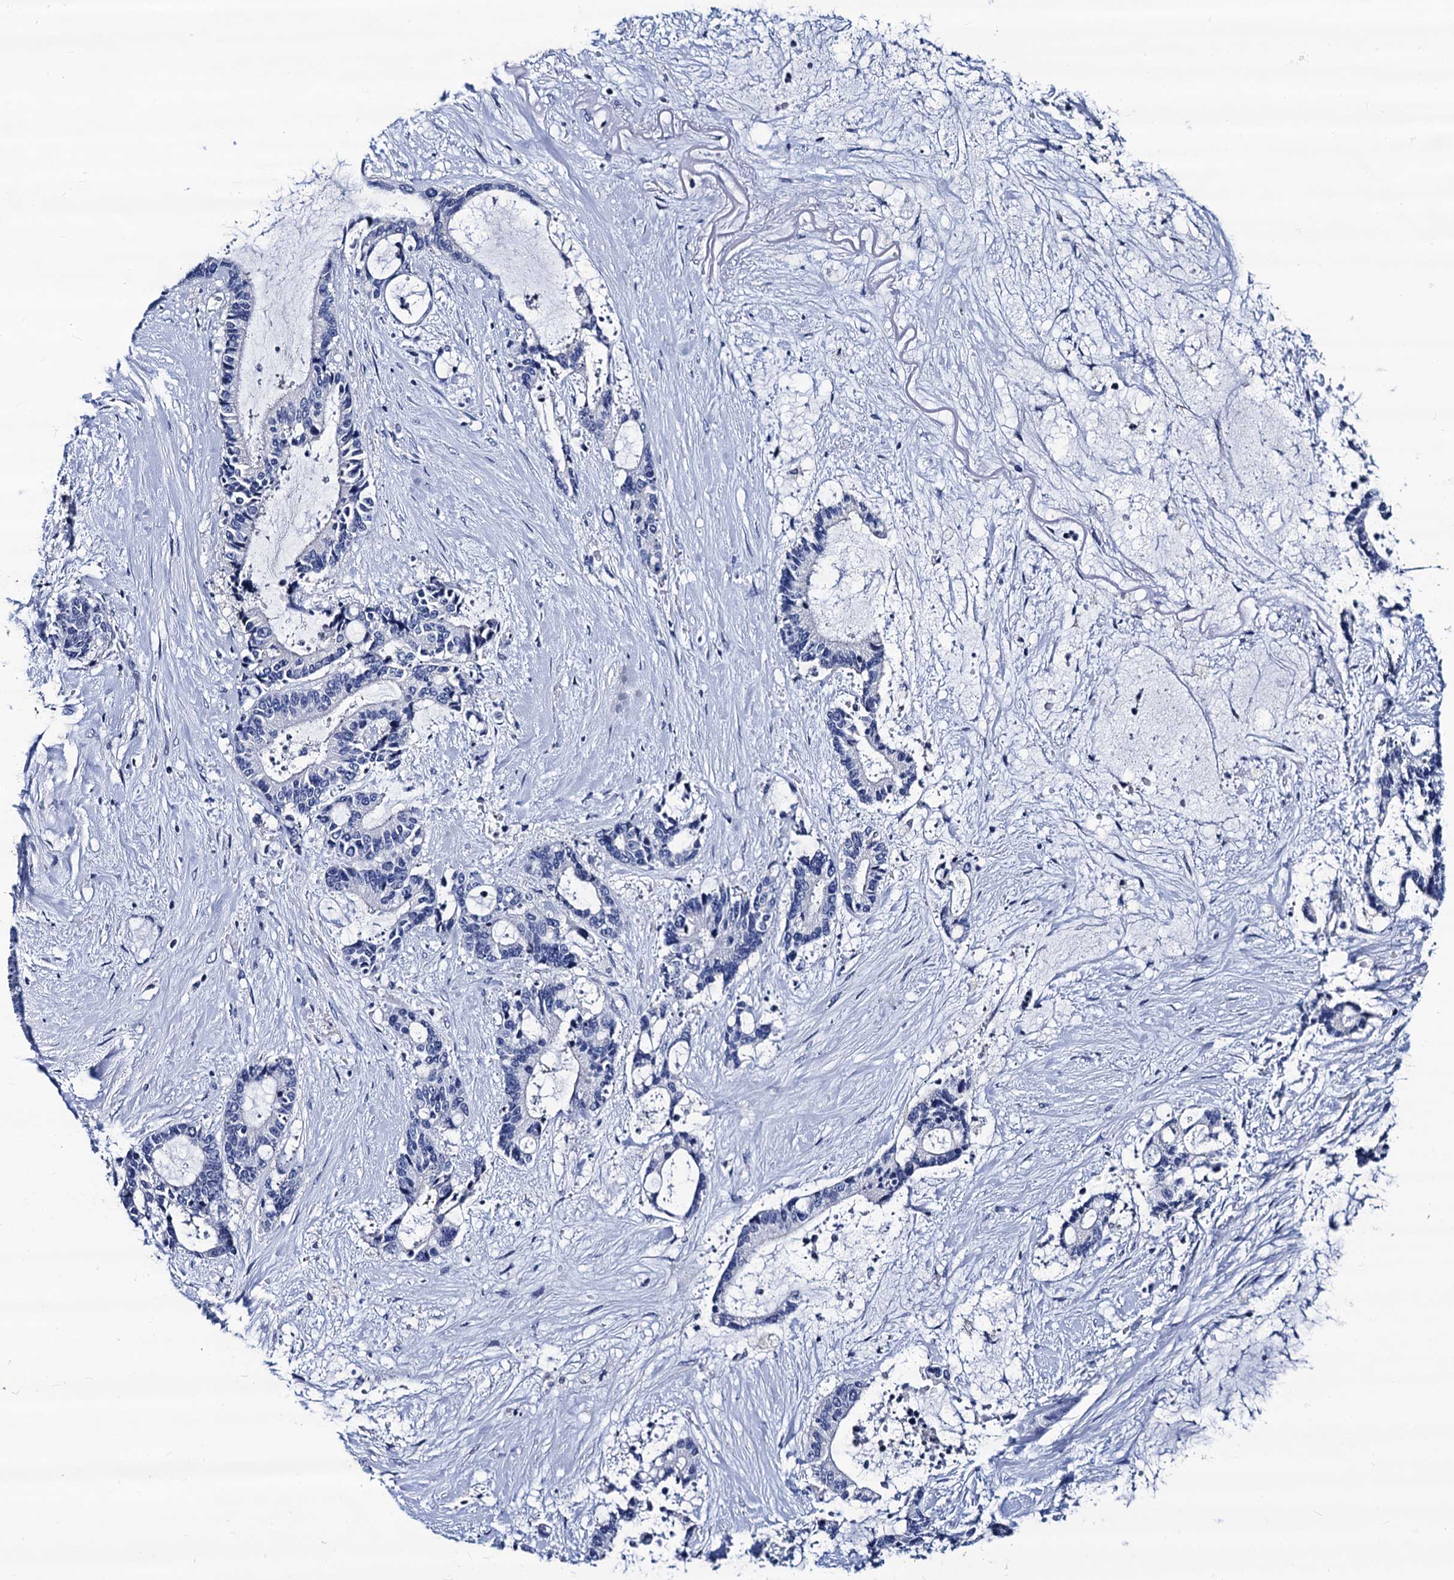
{"staining": {"intensity": "negative", "quantity": "none", "location": "none"}, "tissue": "liver cancer", "cell_type": "Tumor cells", "image_type": "cancer", "snomed": [{"axis": "morphology", "description": "Normal tissue, NOS"}, {"axis": "morphology", "description": "Cholangiocarcinoma"}, {"axis": "topography", "description": "Liver"}, {"axis": "topography", "description": "Peripheral nerve tissue"}], "caption": "Immunohistochemistry (IHC) photomicrograph of neoplastic tissue: liver cancer stained with DAB (3,3'-diaminobenzidine) shows no significant protein expression in tumor cells. (Stains: DAB (3,3'-diaminobenzidine) IHC with hematoxylin counter stain, Microscopy: brightfield microscopy at high magnification).", "gene": "LRRC30", "patient": {"sex": "female", "age": 73}}